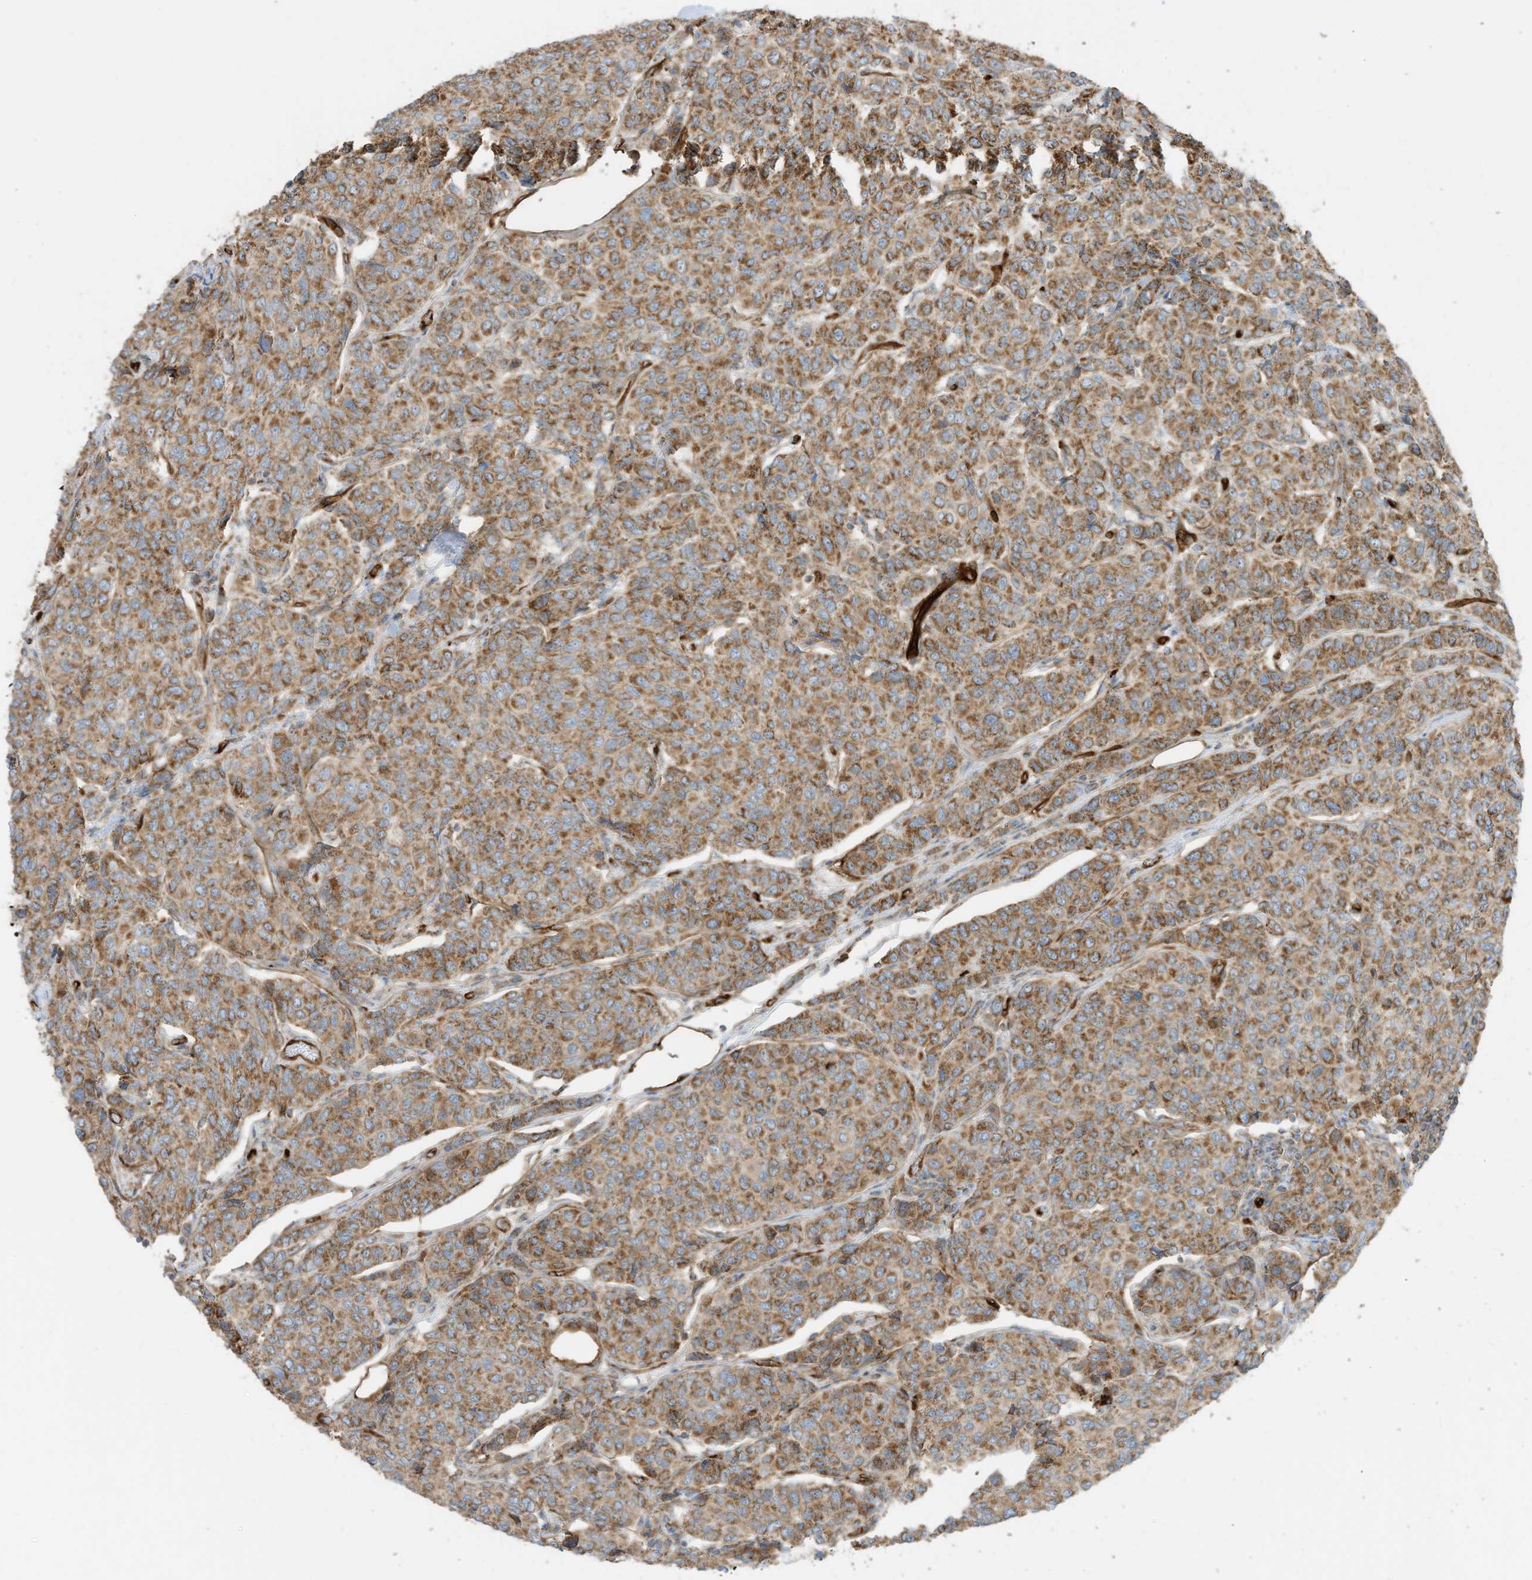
{"staining": {"intensity": "moderate", "quantity": ">75%", "location": "cytoplasmic/membranous"}, "tissue": "breast cancer", "cell_type": "Tumor cells", "image_type": "cancer", "snomed": [{"axis": "morphology", "description": "Duct carcinoma"}, {"axis": "topography", "description": "Breast"}], "caption": "Immunohistochemical staining of breast cancer exhibits medium levels of moderate cytoplasmic/membranous protein positivity in approximately >75% of tumor cells. The protein of interest is stained brown, and the nuclei are stained in blue (DAB (3,3'-diaminobenzidine) IHC with brightfield microscopy, high magnification).", "gene": "ABCB7", "patient": {"sex": "female", "age": 55}}